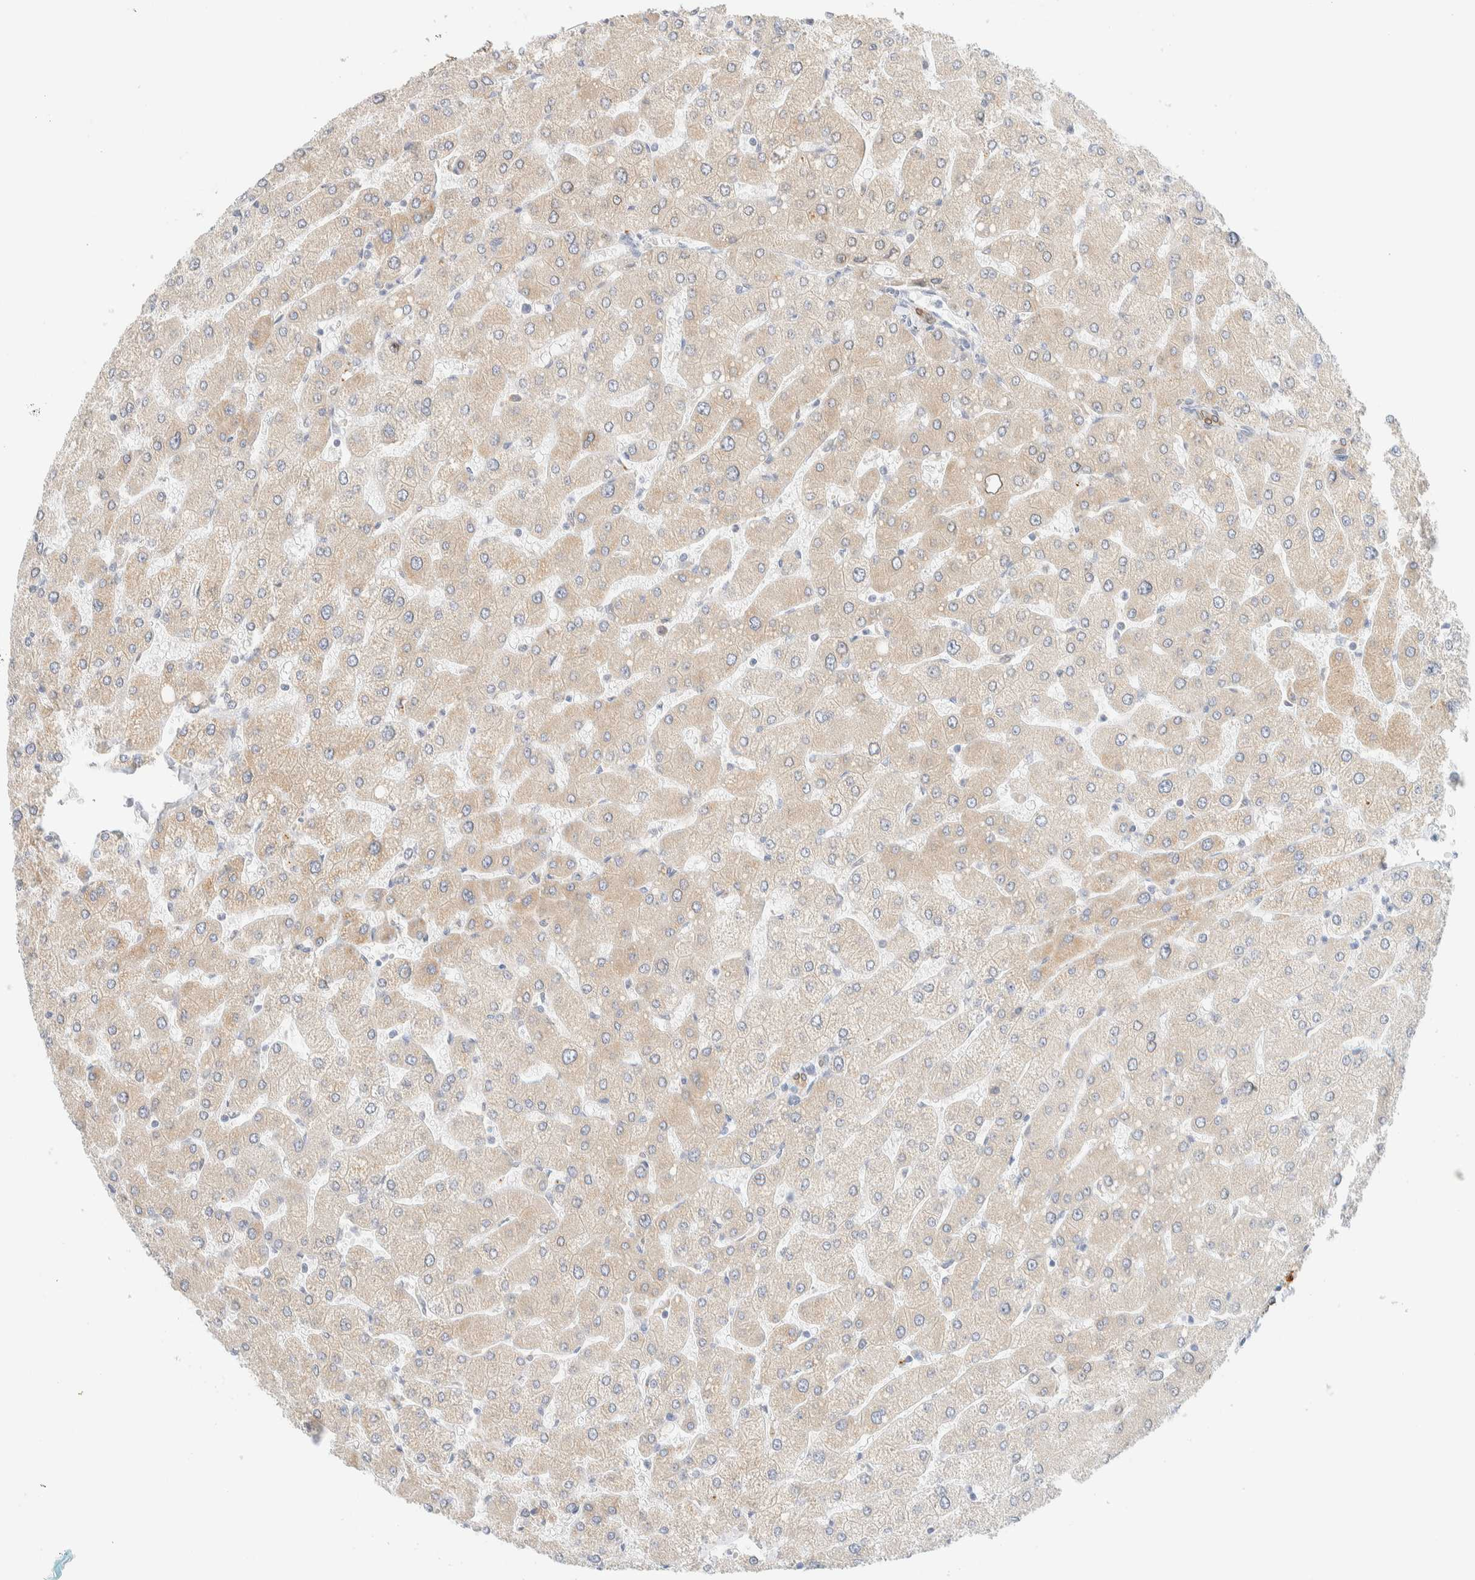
{"staining": {"intensity": "moderate", "quantity": ">75%", "location": "cytoplasmic/membranous,nuclear"}, "tissue": "liver", "cell_type": "Cholangiocytes", "image_type": "normal", "snomed": [{"axis": "morphology", "description": "Normal tissue, NOS"}, {"axis": "topography", "description": "Liver"}], "caption": "An immunohistochemistry micrograph of benign tissue is shown. Protein staining in brown labels moderate cytoplasmic/membranous,nuclear positivity in liver within cholangiocytes. (DAB IHC with brightfield microscopy, high magnification).", "gene": "NT5C", "patient": {"sex": "male", "age": 55}}